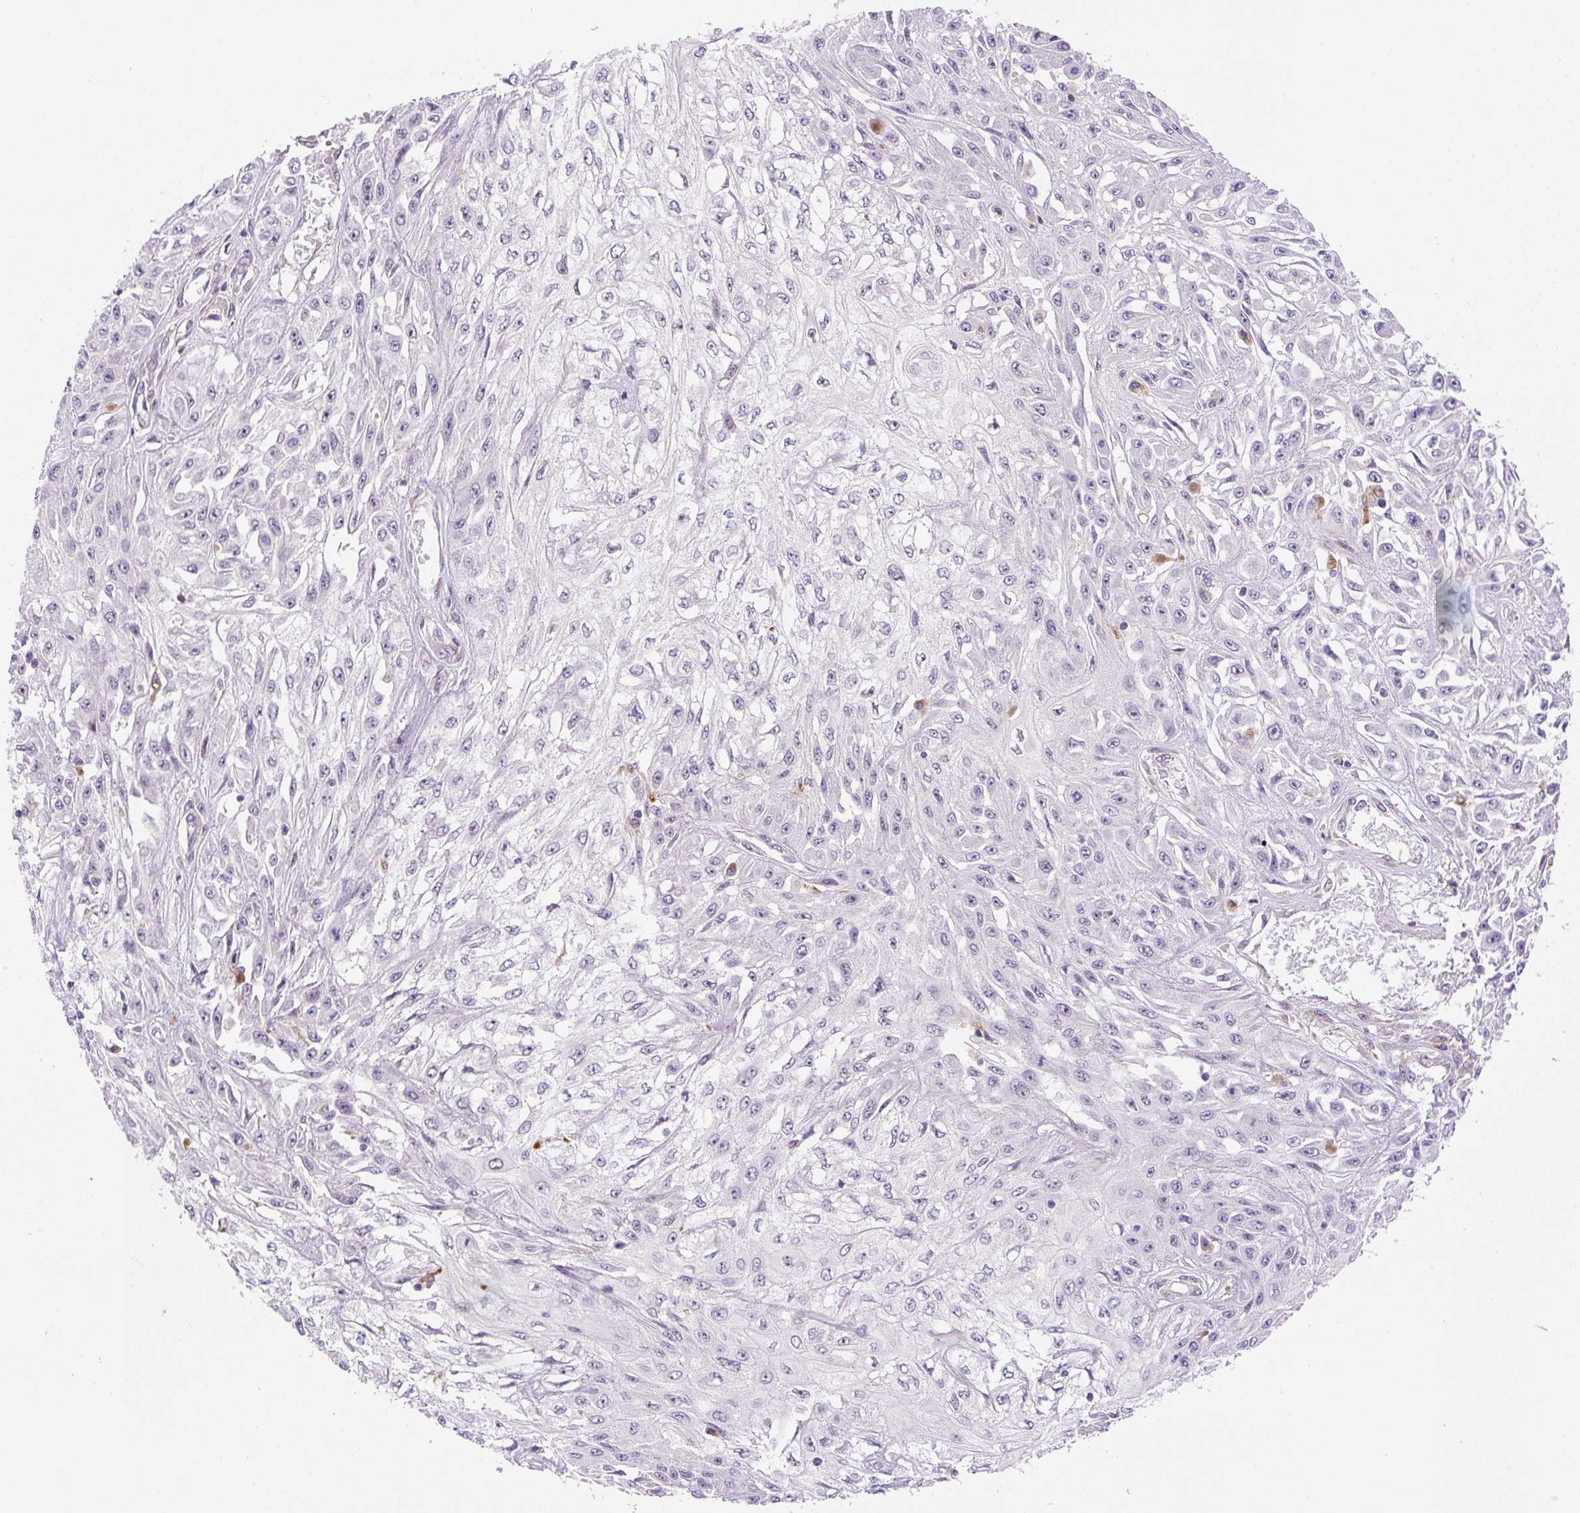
{"staining": {"intensity": "negative", "quantity": "none", "location": "none"}, "tissue": "skin cancer", "cell_type": "Tumor cells", "image_type": "cancer", "snomed": [{"axis": "morphology", "description": "Squamous cell carcinoma, NOS"}, {"axis": "morphology", "description": "Squamous cell carcinoma, metastatic, NOS"}, {"axis": "topography", "description": "Skin"}, {"axis": "topography", "description": "Lymph node"}], "caption": "Immunohistochemistry photomicrograph of squamous cell carcinoma (skin) stained for a protein (brown), which reveals no expression in tumor cells.", "gene": "CEBPZOS", "patient": {"sex": "male", "age": 75}}